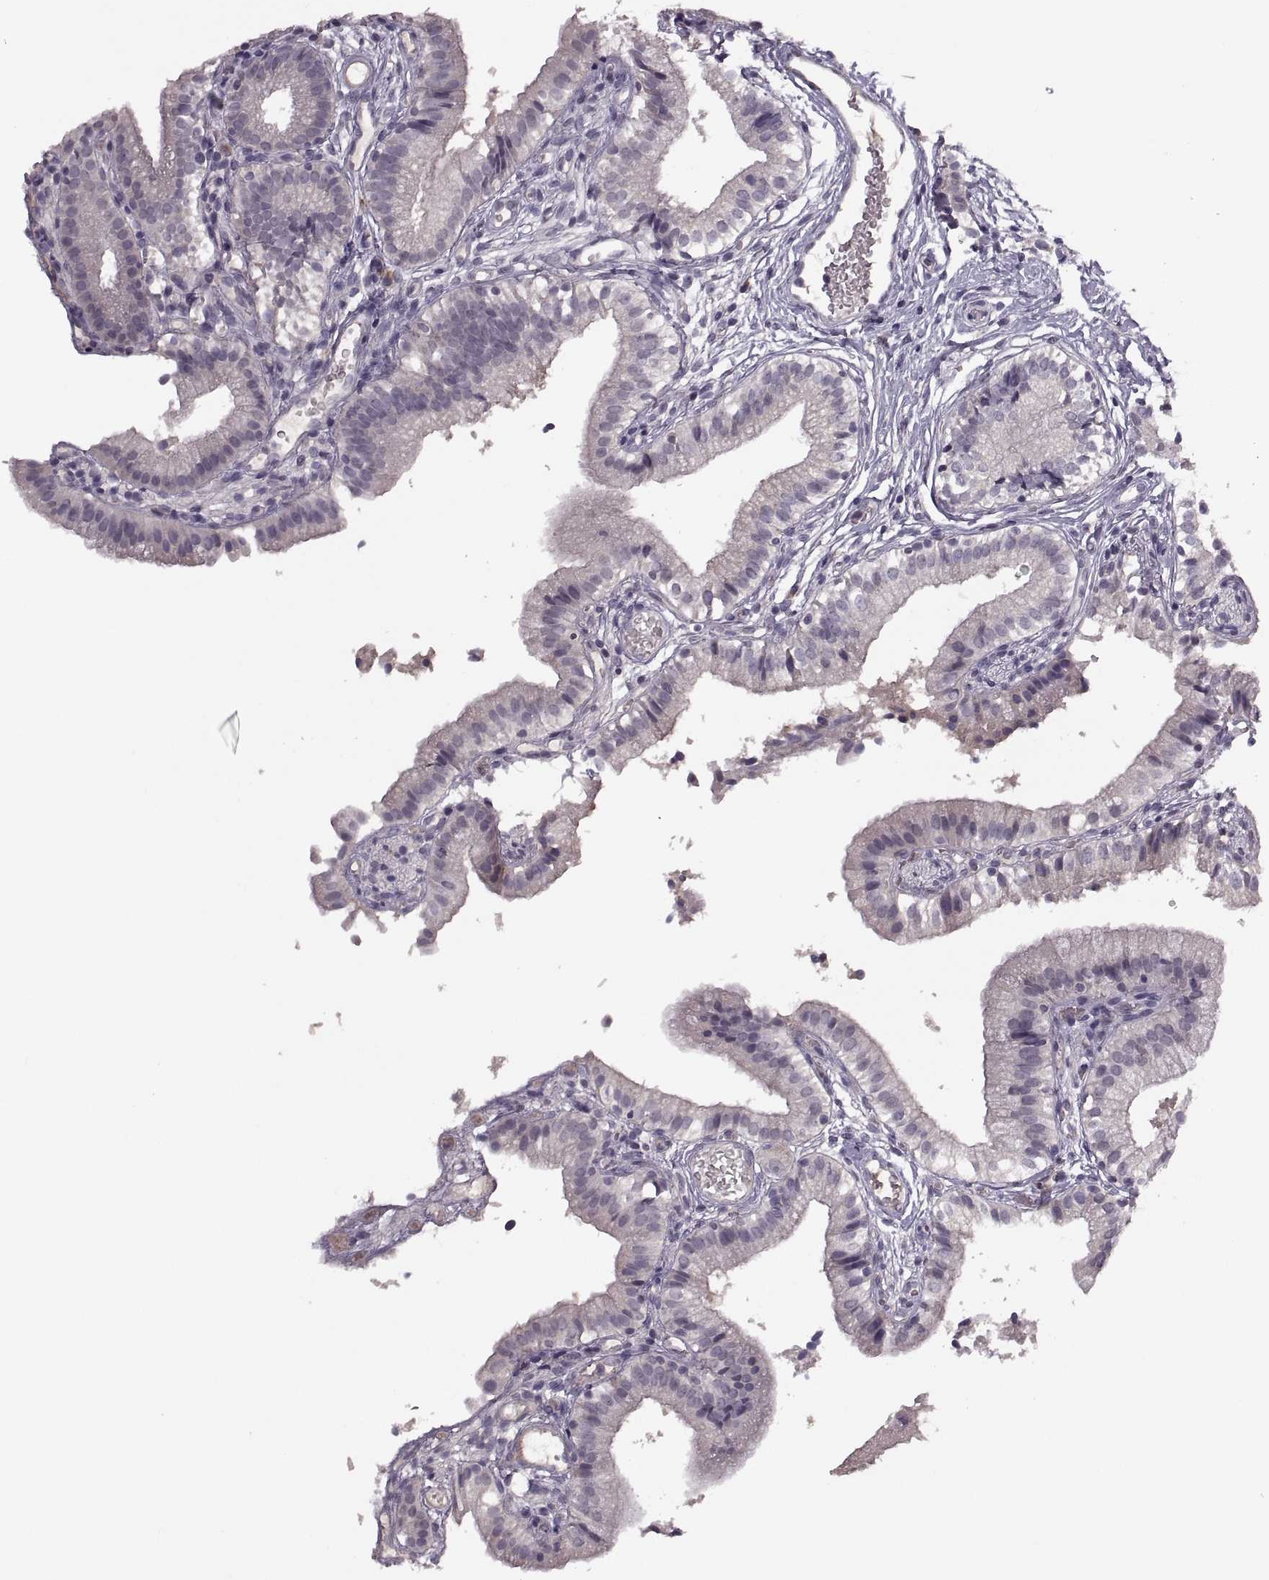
{"staining": {"intensity": "negative", "quantity": "none", "location": "none"}, "tissue": "gallbladder", "cell_type": "Glandular cells", "image_type": "normal", "snomed": [{"axis": "morphology", "description": "Normal tissue, NOS"}, {"axis": "topography", "description": "Gallbladder"}], "caption": "IHC histopathology image of benign gallbladder: human gallbladder stained with DAB (3,3'-diaminobenzidine) exhibits no significant protein expression in glandular cells.", "gene": "CACNA1F", "patient": {"sex": "female", "age": 47}}